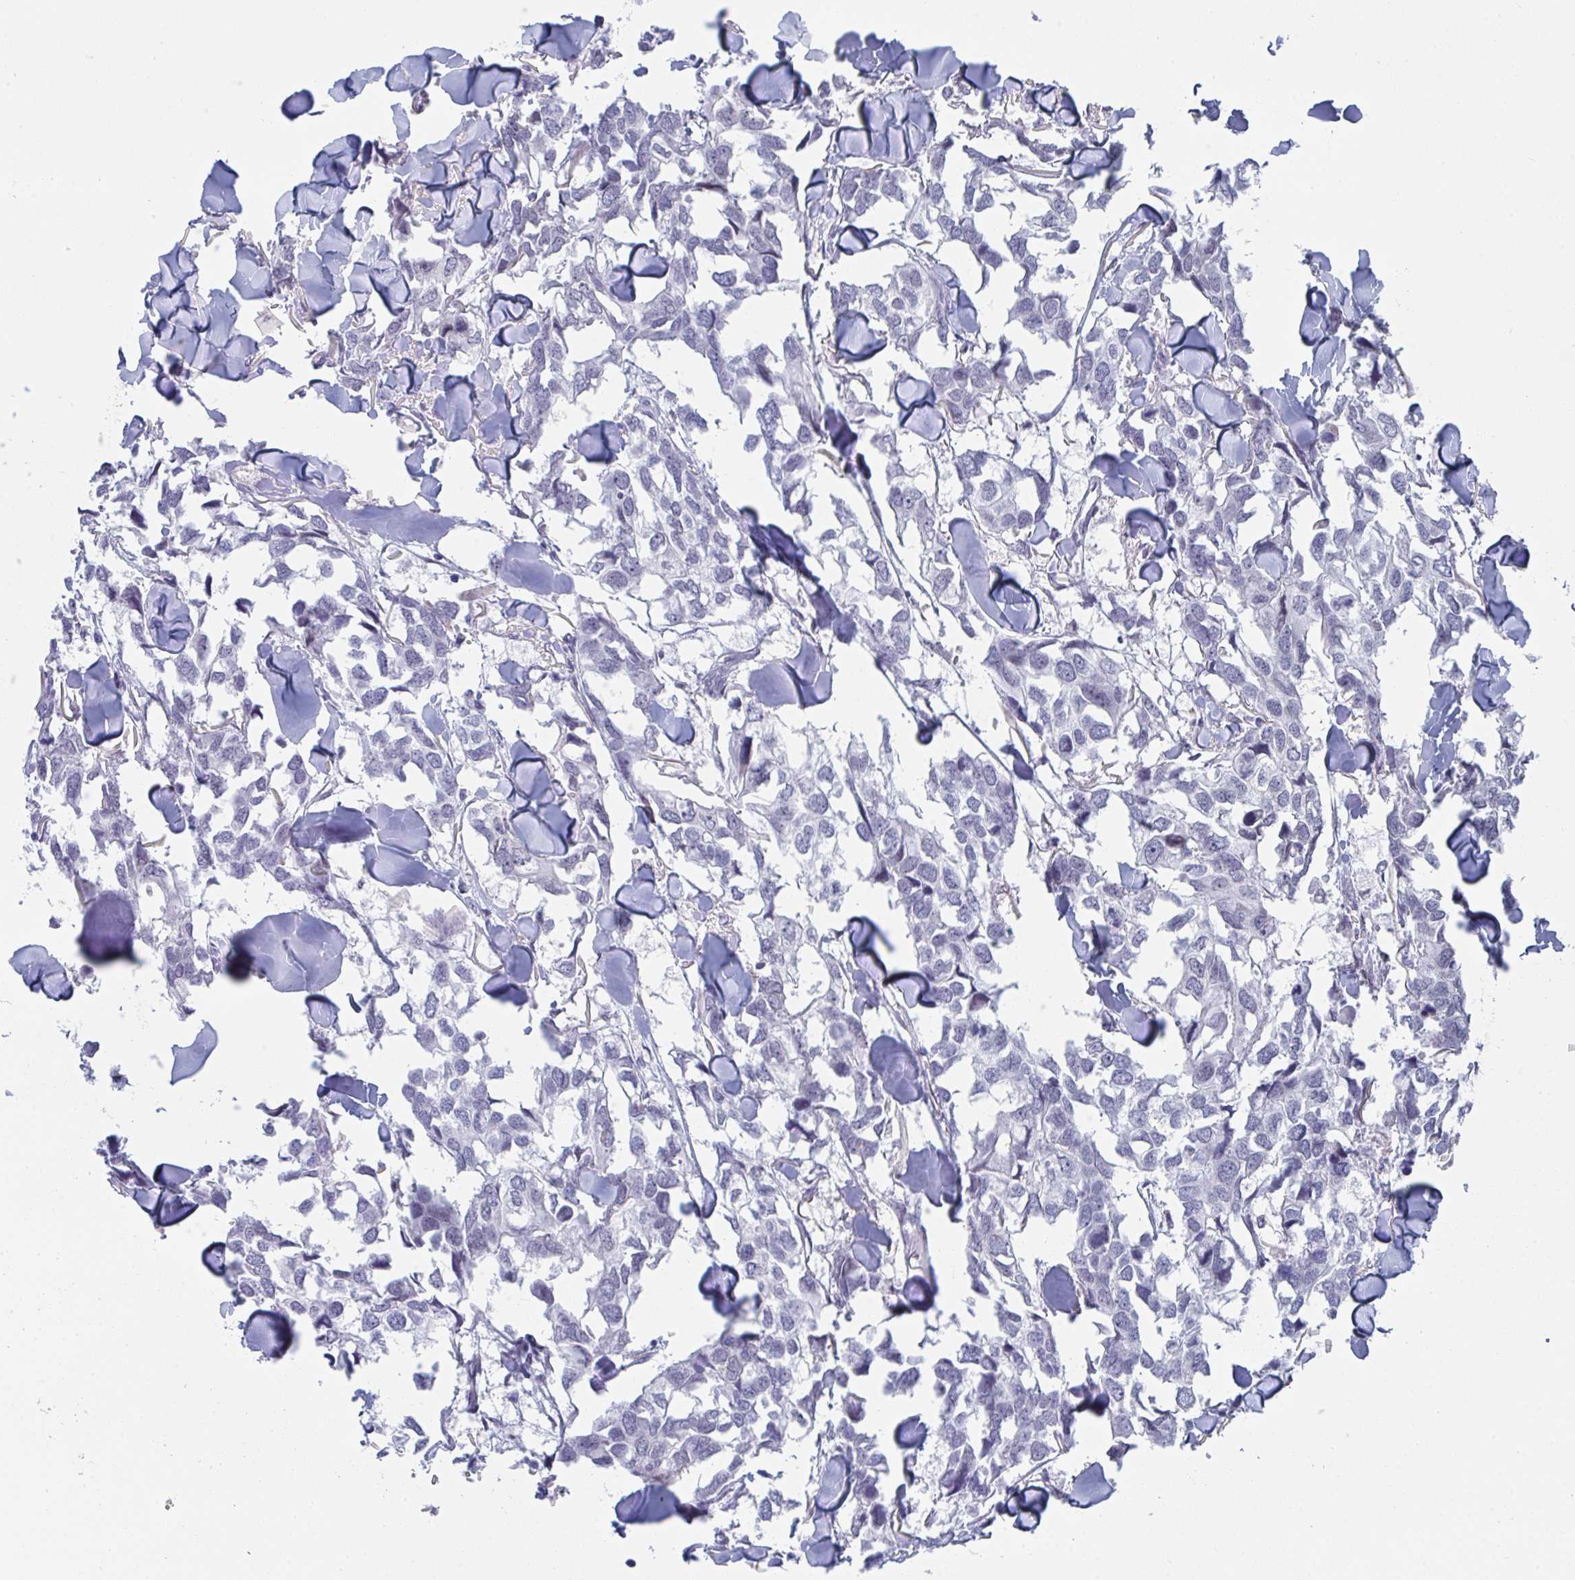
{"staining": {"intensity": "negative", "quantity": "none", "location": "none"}, "tissue": "breast cancer", "cell_type": "Tumor cells", "image_type": "cancer", "snomed": [{"axis": "morphology", "description": "Duct carcinoma"}, {"axis": "topography", "description": "Breast"}], "caption": "Photomicrograph shows no significant protein positivity in tumor cells of breast cancer (intraductal carcinoma). (DAB IHC visualized using brightfield microscopy, high magnification).", "gene": "MFSD4A", "patient": {"sex": "female", "age": 83}}